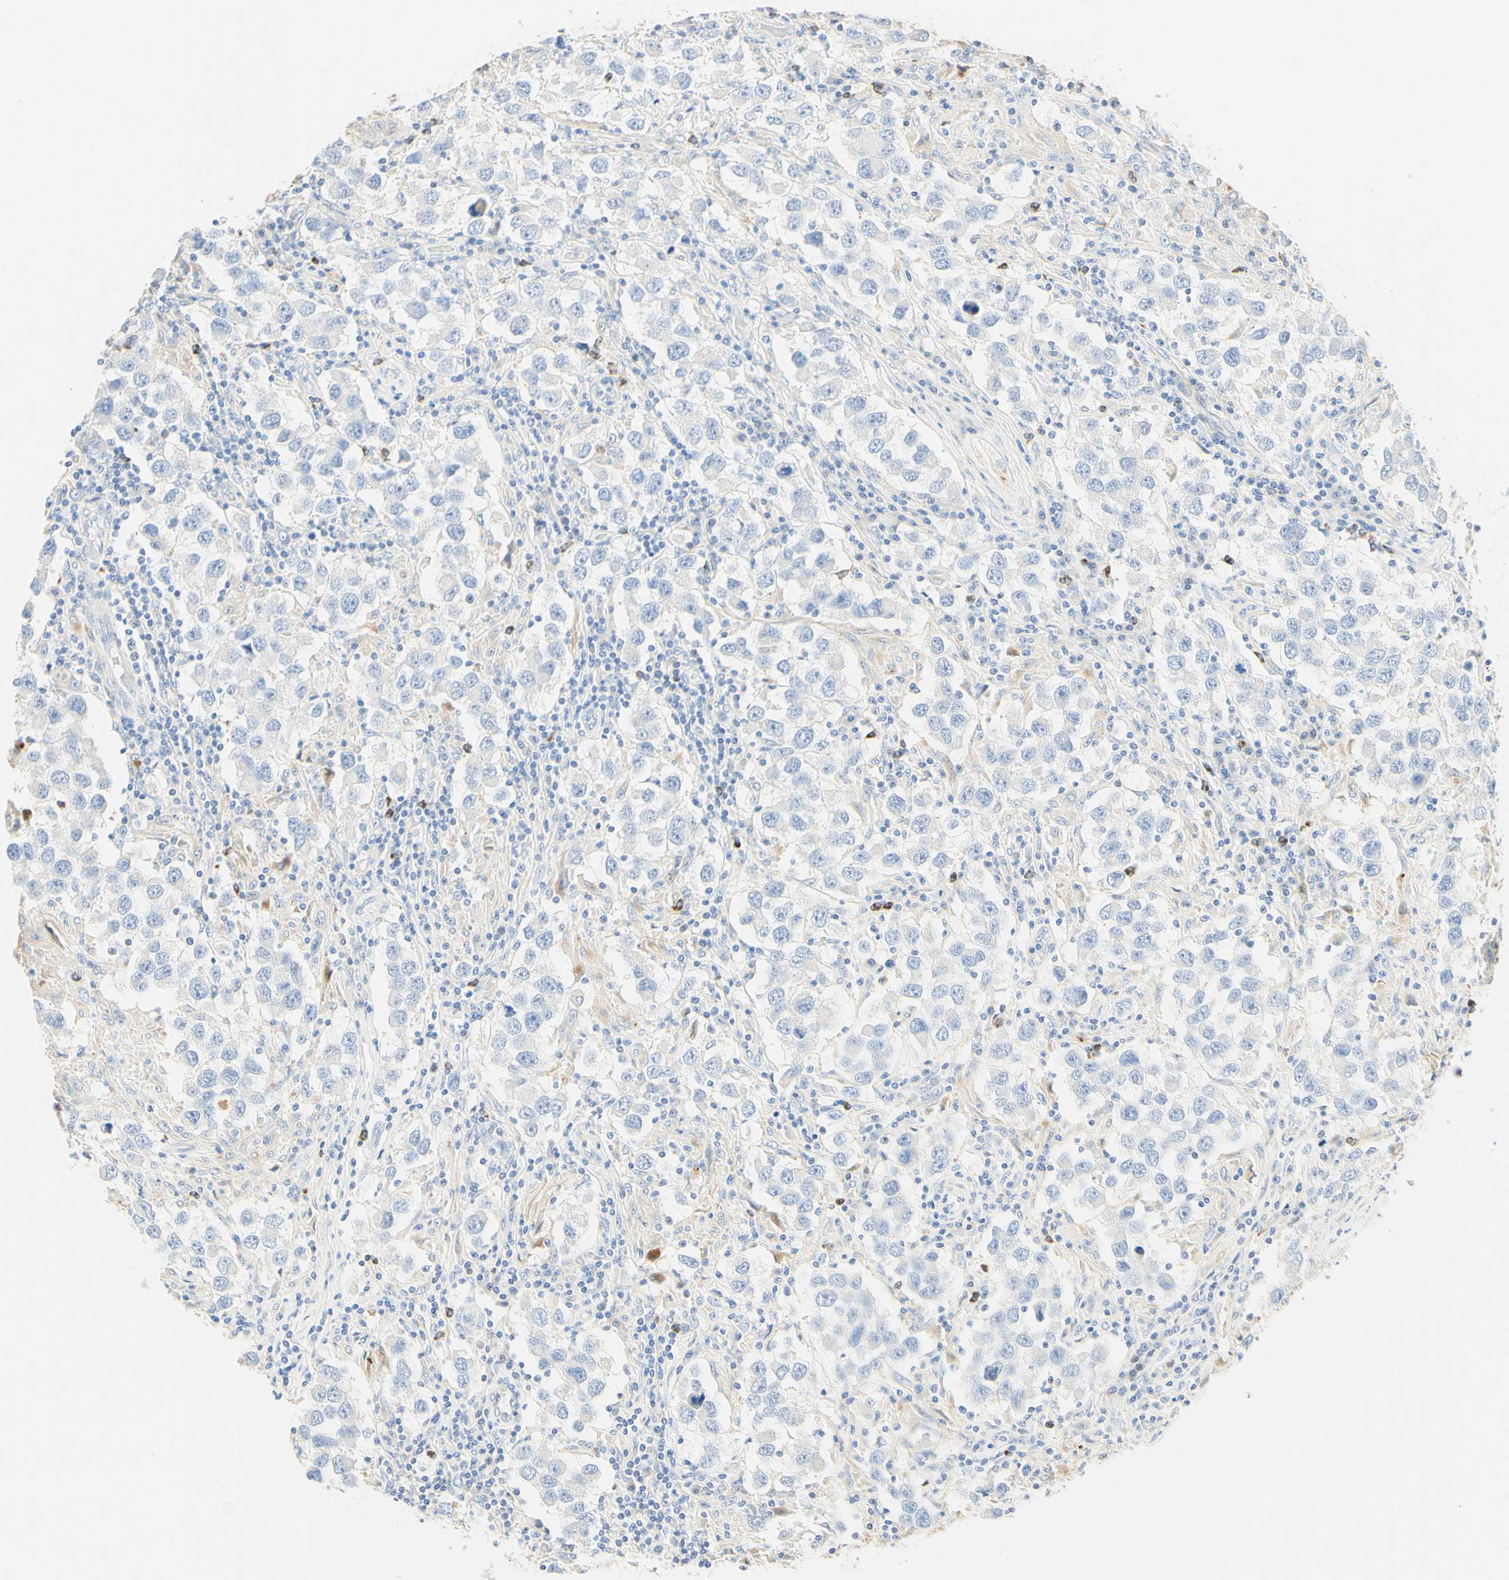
{"staining": {"intensity": "negative", "quantity": "none", "location": "none"}, "tissue": "testis cancer", "cell_type": "Tumor cells", "image_type": "cancer", "snomed": [{"axis": "morphology", "description": "Carcinoma, Embryonal, NOS"}, {"axis": "topography", "description": "Testis"}], "caption": "Testis cancer (embryonal carcinoma) was stained to show a protein in brown. There is no significant expression in tumor cells. (DAB immunohistochemistry with hematoxylin counter stain).", "gene": "CD63", "patient": {"sex": "male", "age": 21}}